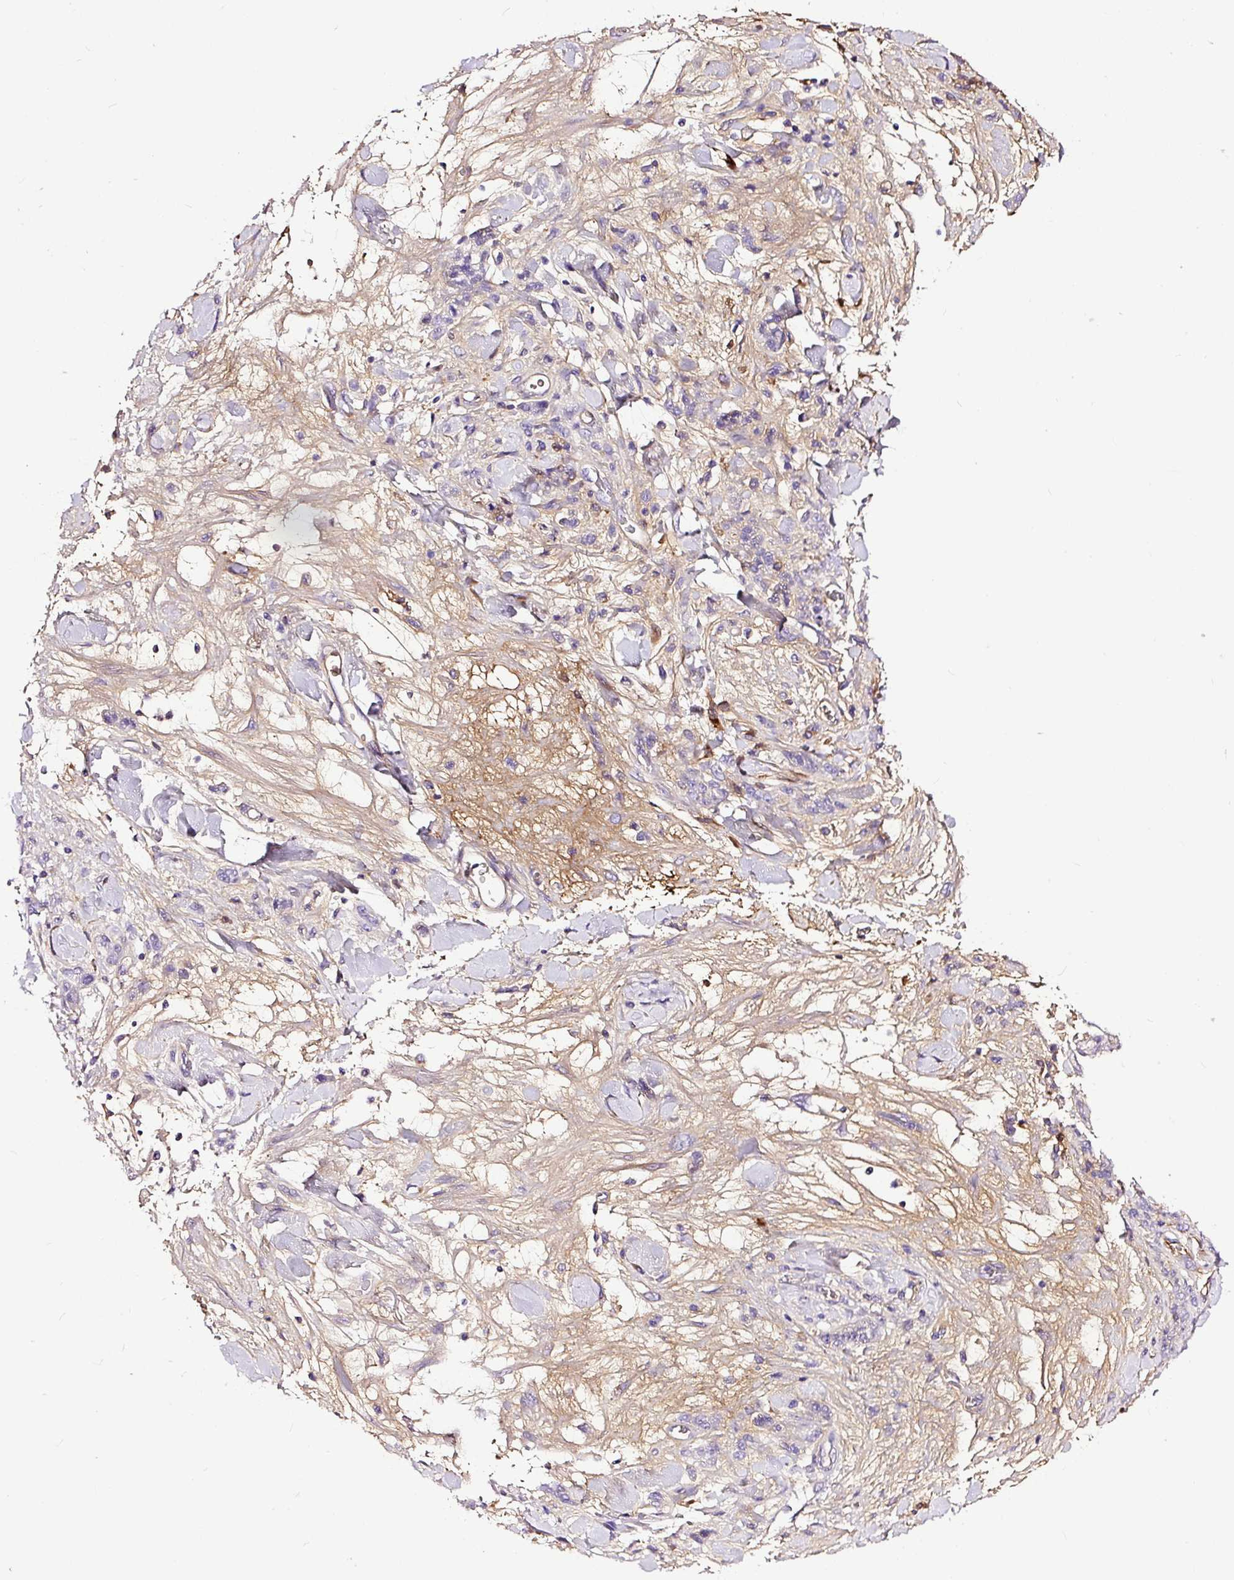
{"staining": {"intensity": "weak", "quantity": "<25%", "location": "cytoplasmic/membranous"}, "tissue": "stomach cancer", "cell_type": "Tumor cells", "image_type": "cancer", "snomed": [{"axis": "morphology", "description": "Normal tissue, NOS"}, {"axis": "morphology", "description": "Adenocarcinoma, NOS"}, {"axis": "topography", "description": "Stomach"}], "caption": "A photomicrograph of stomach adenocarcinoma stained for a protein reveals no brown staining in tumor cells. Brightfield microscopy of IHC stained with DAB (3,3'-diaminobenzidine) (brown) and hematoxylin (blue), captured at high magnification.", "gene": "CLEC3B", "patient": {"sex": "male", "age": 82}}